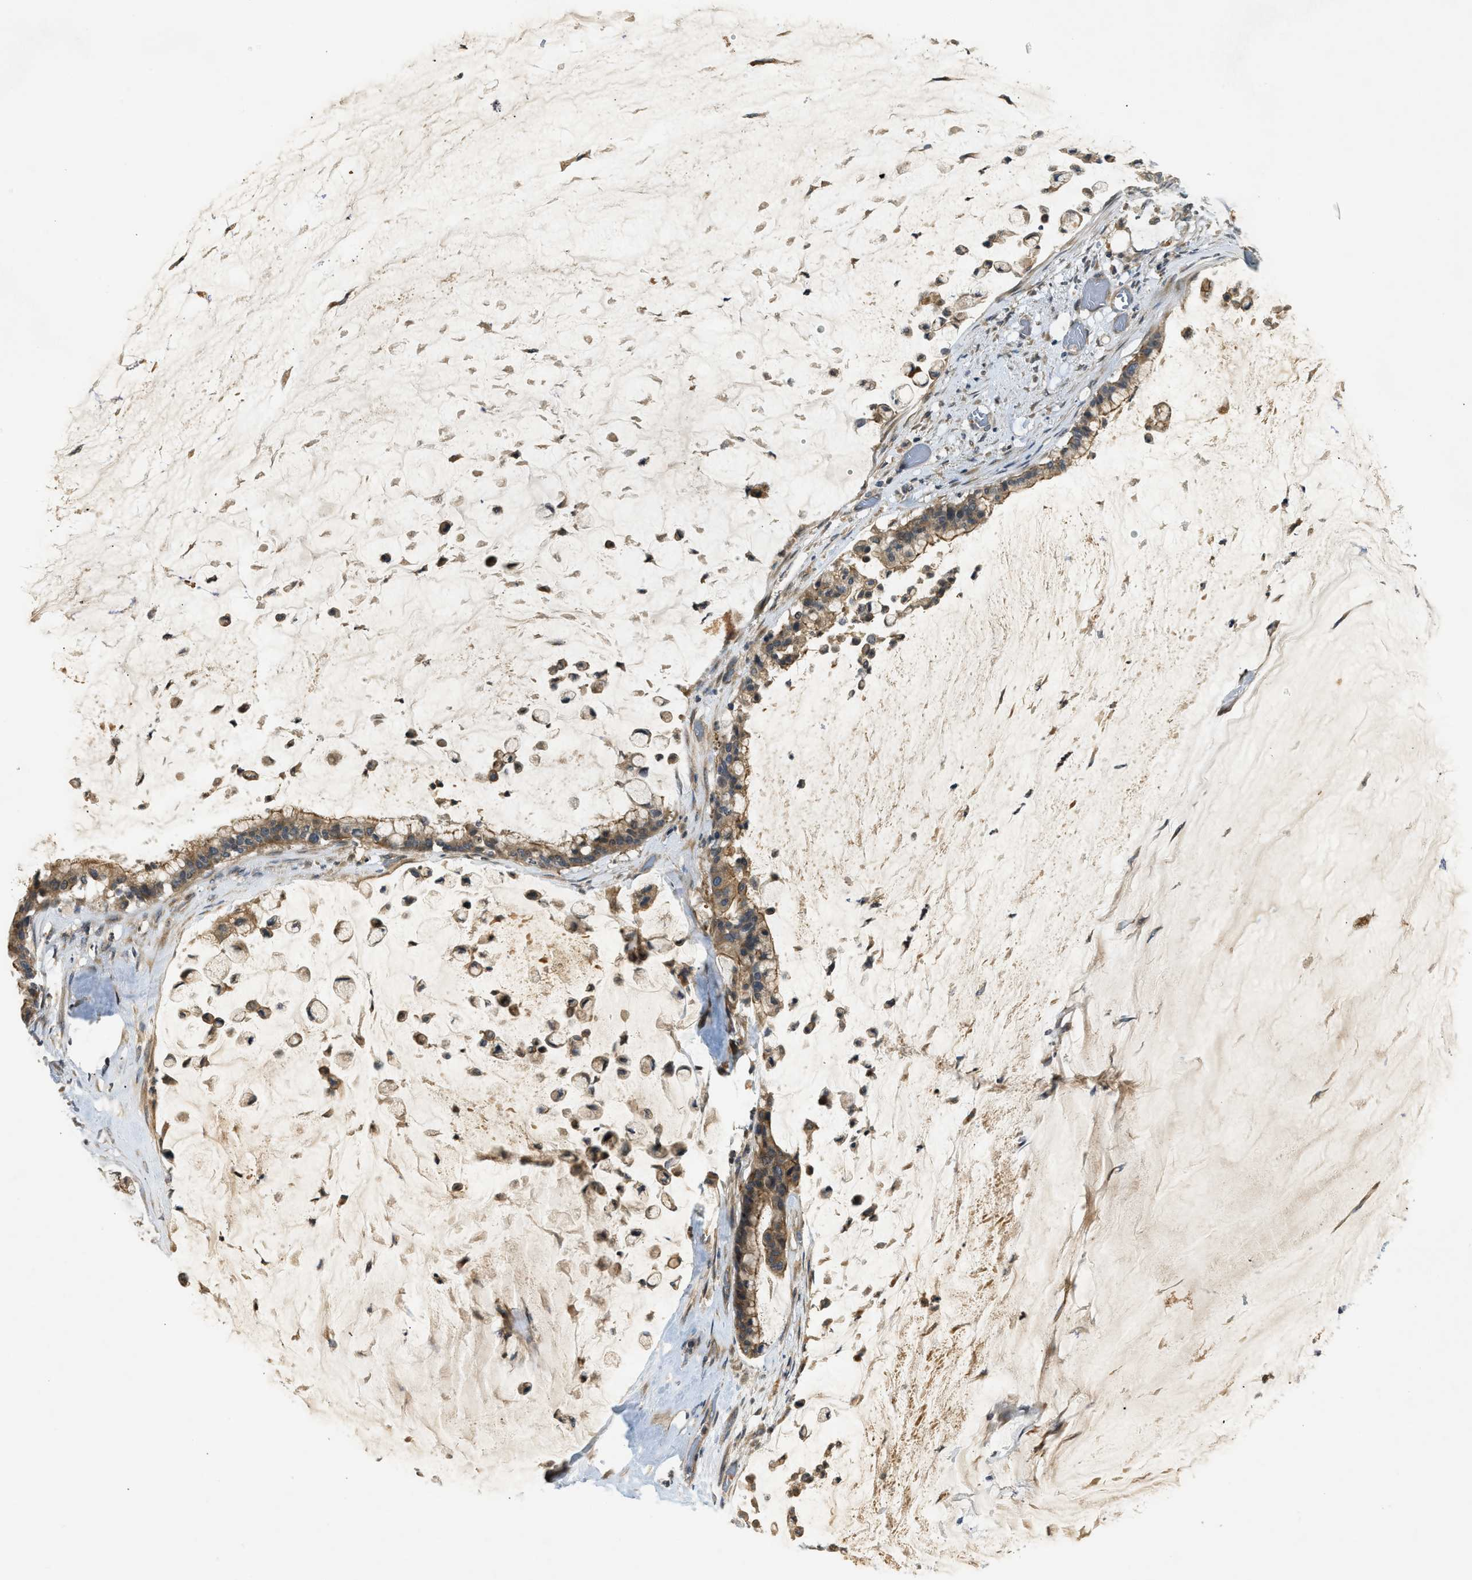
{"staining": {"intensity": "moderate", "quantity": ">75%", "location": "cytoplasmic/membranous"}, "tissue": "pancreatic cancer", "cell_type": "Tumor cells", "image_type": "cancer", "snomed": [{"axis": "morphology", "description": "Adenocarcinoma, NOS"}, {"axis": "topography", "description": "Pancreas"}], "caption": "Immunohistochemical staining of human pancreatic cancer (adenocarcinoma) shows medium levels of moderate cytoplasmic/membranous expression in about >75% of tumor cells. (Brightfield microscopy of DAB IHC at high magnification).", "gene": "ADCY8", "patient": {"sex": "male", "age": 41}}